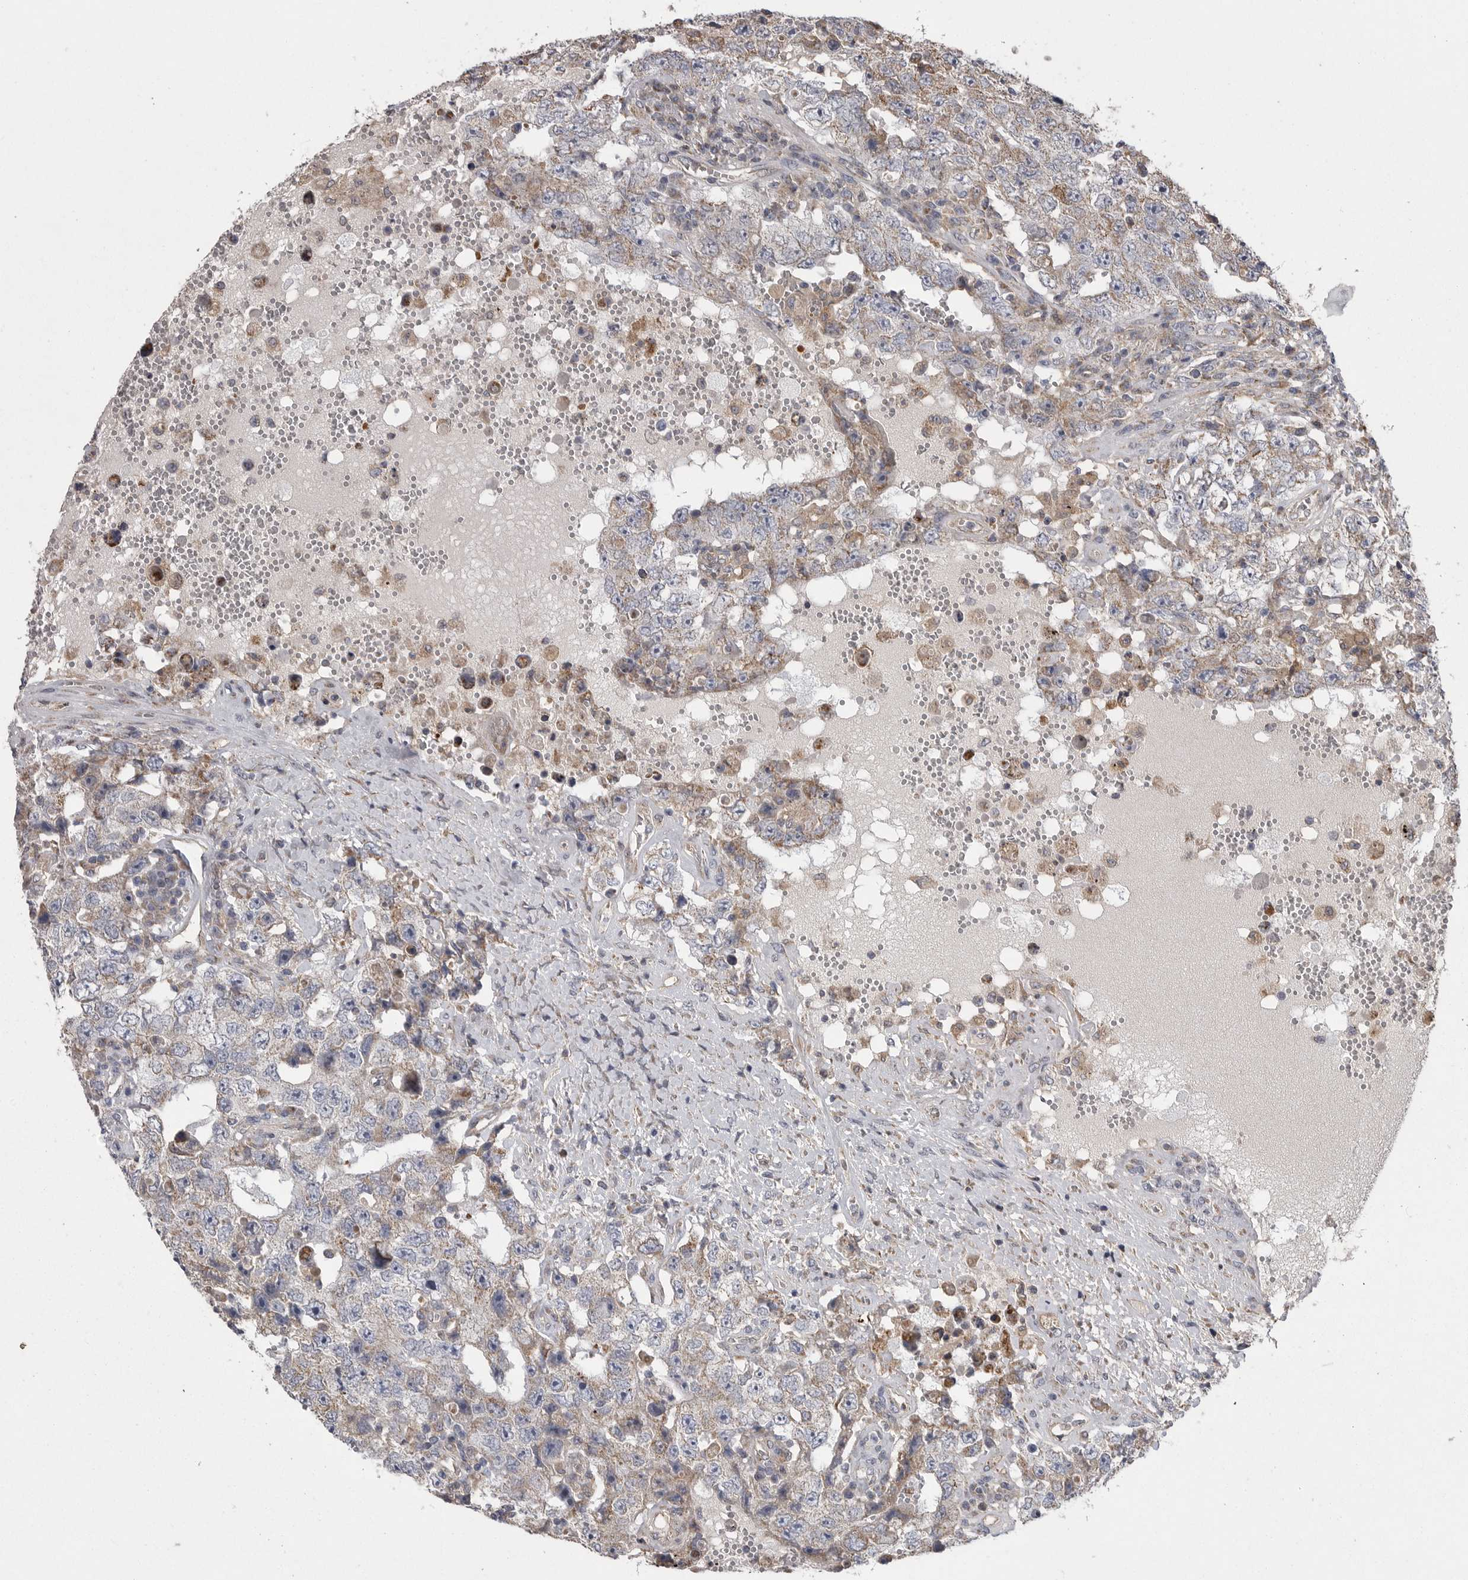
{"staining": {"intensity": "weak", "quantity": "<25%", "location": "cytoplasmic/membranous"}, "tissue": "testis cancer", "cell_type": "Tumor cells", "image_type": "cancer", "snomed": [{"axis": "morphology", "description": "Carcinoma, Embryonal, NOS"}, {"axis": "topography", "description": "Testis"}], "caption": "DAB immunohistochemical staining of embryonal carcinoma (testis) shows no significant expression in tumor cells.", "gene": "CRP", "patient": {"sex": "male", "age": 26}}